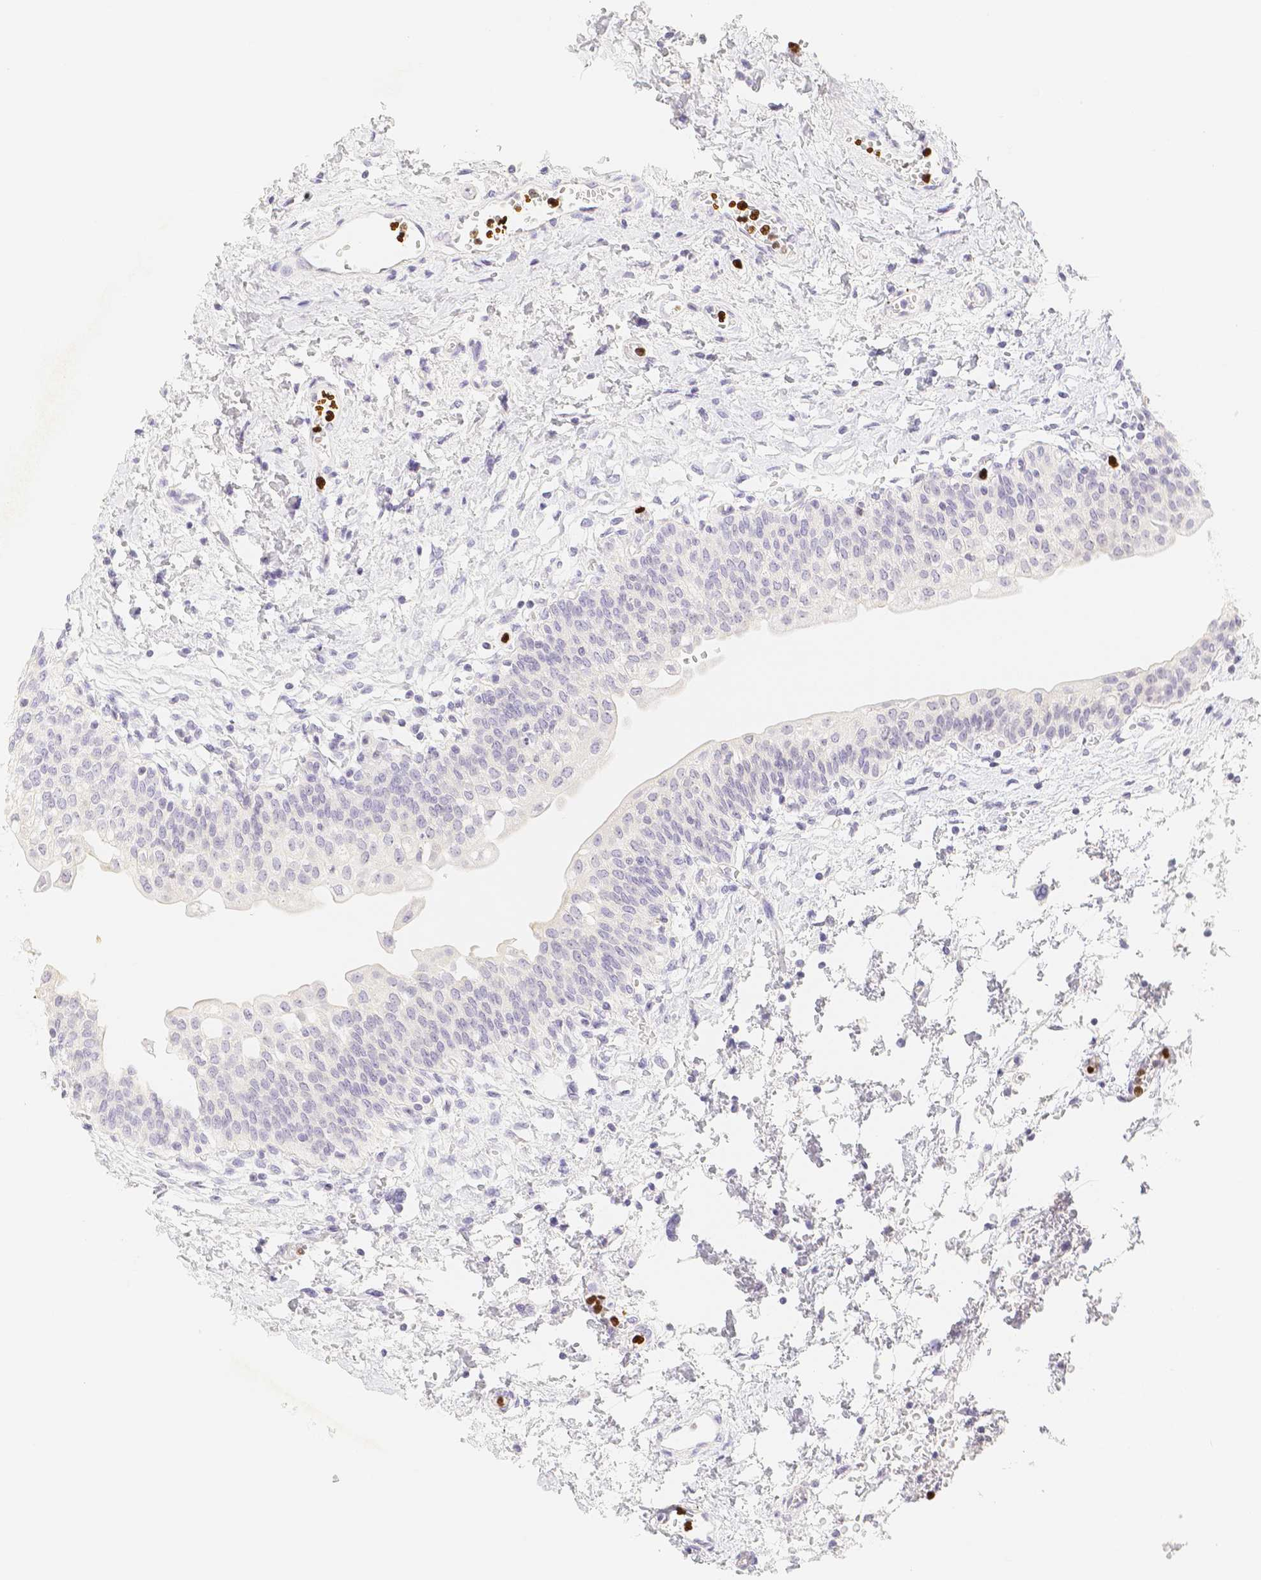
{"staining": {"intensity": "negative", "quantity": "none", "location": "none"}, "tissue": "urinary bladder", "cell_type": "Urothelial cells", "image_type": "normal", "snomed": [{"axis": "morphology", "description": "Normal tissue, NOS"}, {"axis": "topography", "description": "Urinary bladder"}], "caption": "DAB immunohistochemical staining of normal urinary bladder displays no significant expression in urothelial cells.", "gene": "PADI4", "patient": {"sex": "male", "age": 55}}